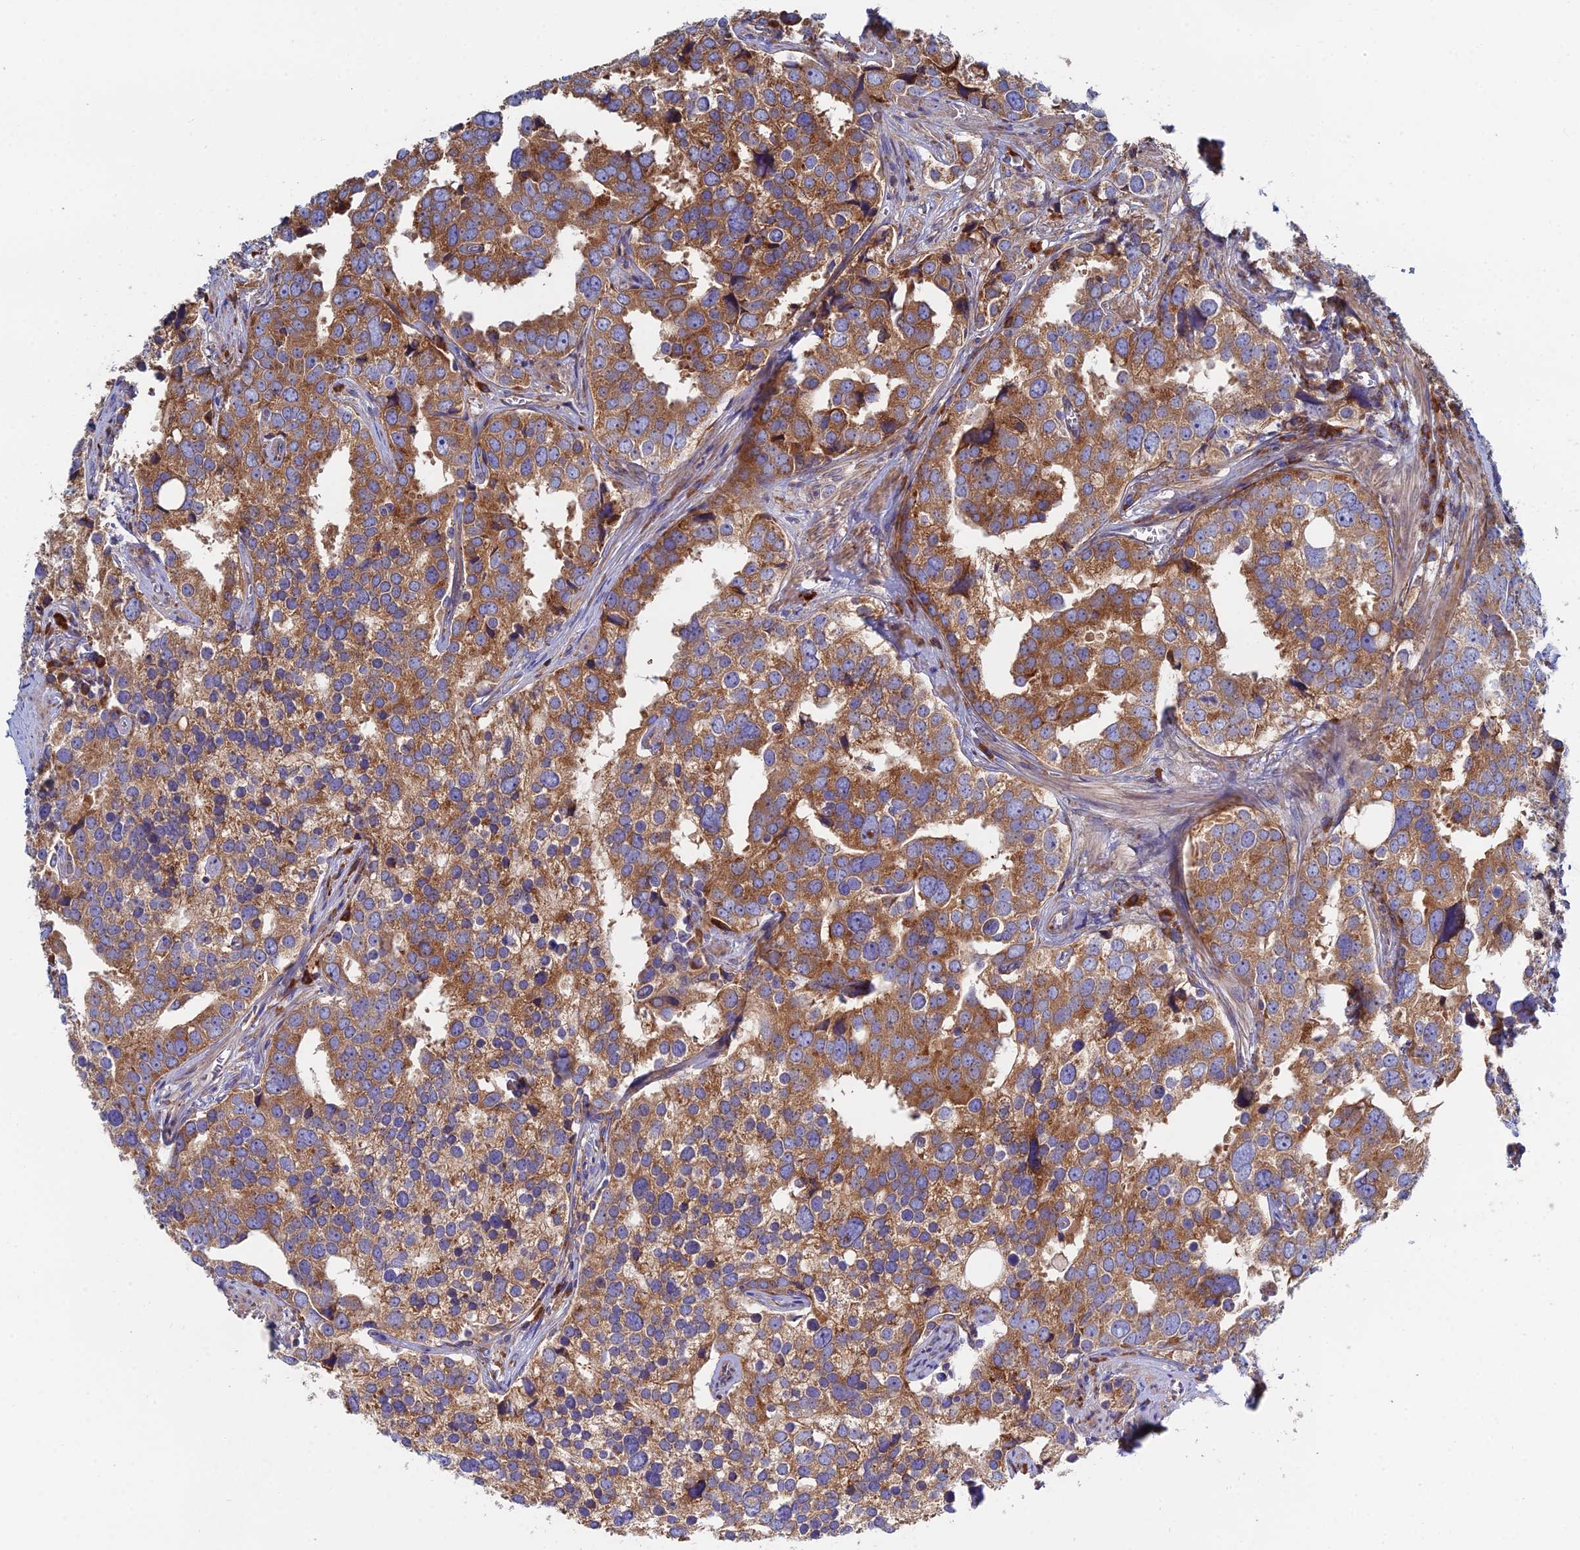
{"staining": {"intensity": "moderate", "quantity": ">75%", "location": "cytoplasmic/membranous"}, "tissue": "prostate cancer", "cell_type": "Tumor cells", "image_type": "cancer", "snomed": [{"axis": "morphology", "description": "Adenocarcinoma, High grade"}, {"axis": "topography", "description": "Prostate"}], "caption": "The image exhibits immunohistochemical staining of adenocarcinoma (high-grade) (prostate). There is moderate cytoplasmic/membranous staining is present in approximately >75% of tumor cells.", "gene": "CLCN3", "patient": {"sex": "male", "age": 71}}